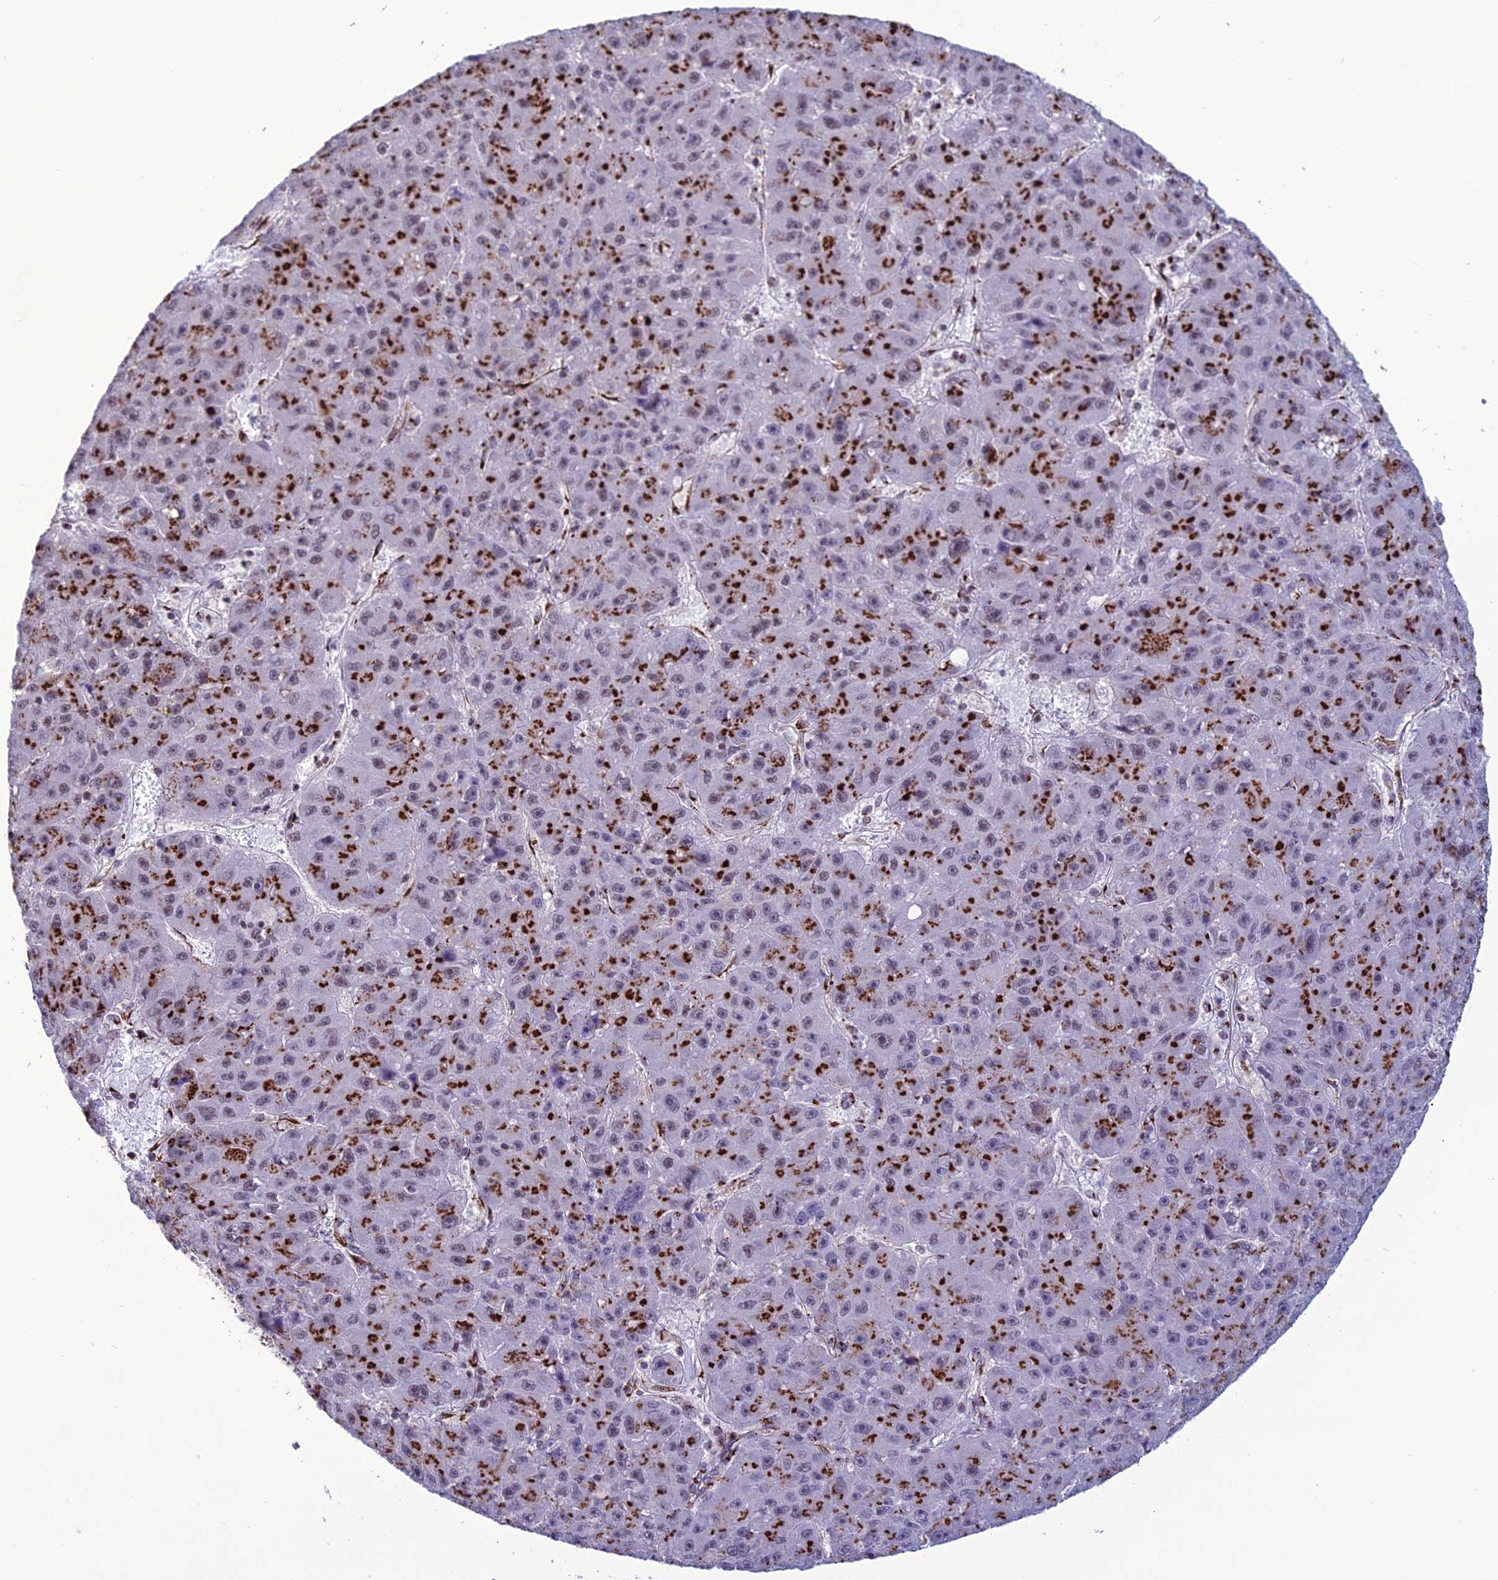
{"staining": {"intensity": "strong", "quantity": ">75%", "location": "cytoplasmic/membranous"}, "tissue": "liver cancer", "cell_type": "Tumor cells", "image_type": "cancer", "snomed": [{"axis": "morphology", "description": "Carcinoma, Hepatocellular, NOS"}, {"axis": "topography", "description": "Liver"}], "caption": "High-power microscopy captured an IHC histopathology image of hepatocellular carcinoma (liver), revealing strong cytoplasmic/membranous staining in approximately >75% of tumor cells.", "gene": "PLEKHA4", "patient": {"sex": "male", "age": 67}}